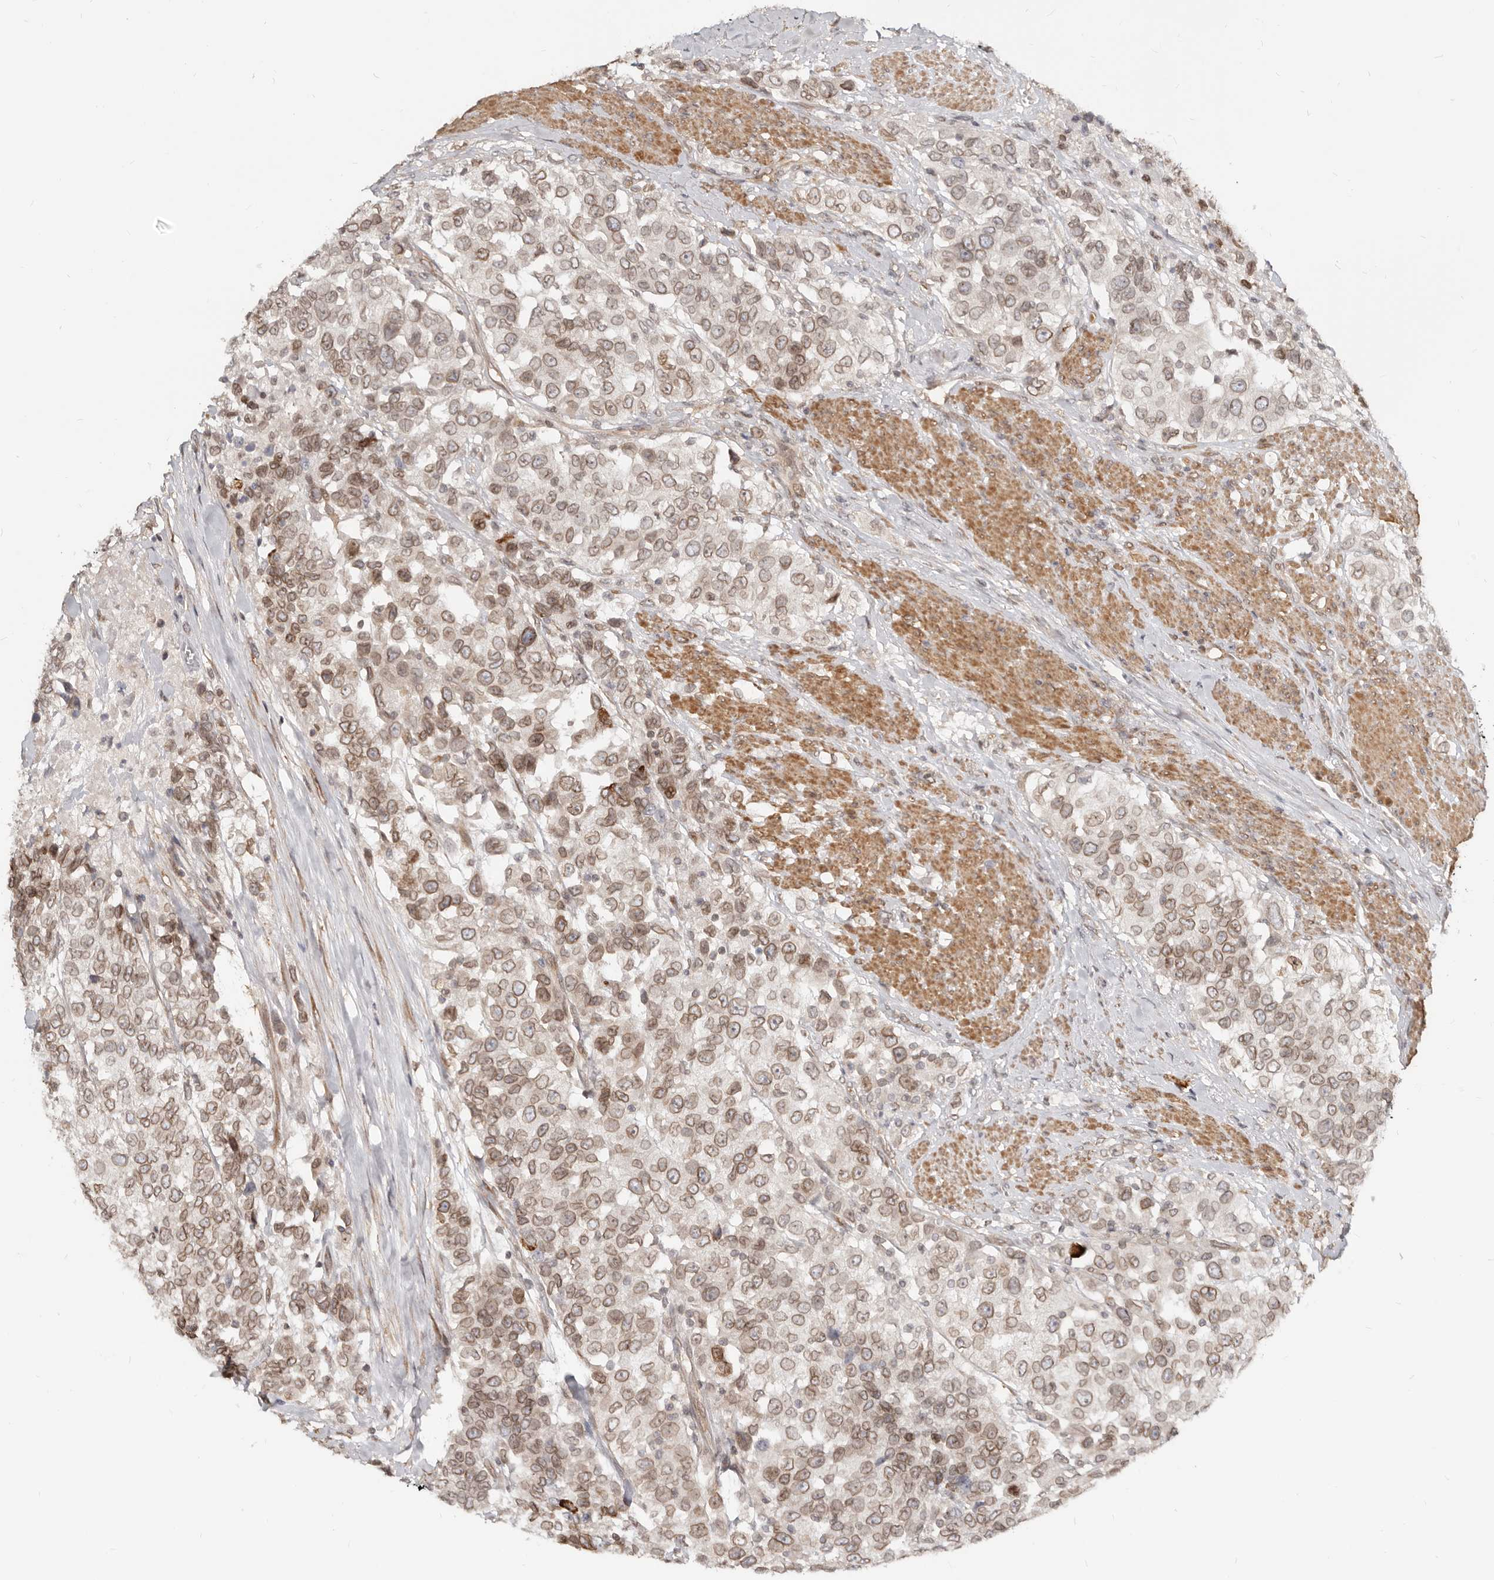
{"staining": {"intensity": "moderate", "quantity": ">75%", "location": "cytoplasmic/membranous,nuclear"}, "tissue": "urothelial cancer", "cell_type": "Tumor cells", "image_type": "cancer", "snomed": [{"axis": "morphology", "description": "Urothelial carcinoma, High grade"}, {"axis": "topography", "description": "Urinary bladder"}], "caption": "This is an image of immunohistochemistry (IHC) staining of urothelial carcinoma (high-grade), which shows moderate expression in the cytoplasmic/membranous and nuclear of tumor cells.", "gene": "NUP153", "patient": {"sex": "female", "age": 80}}